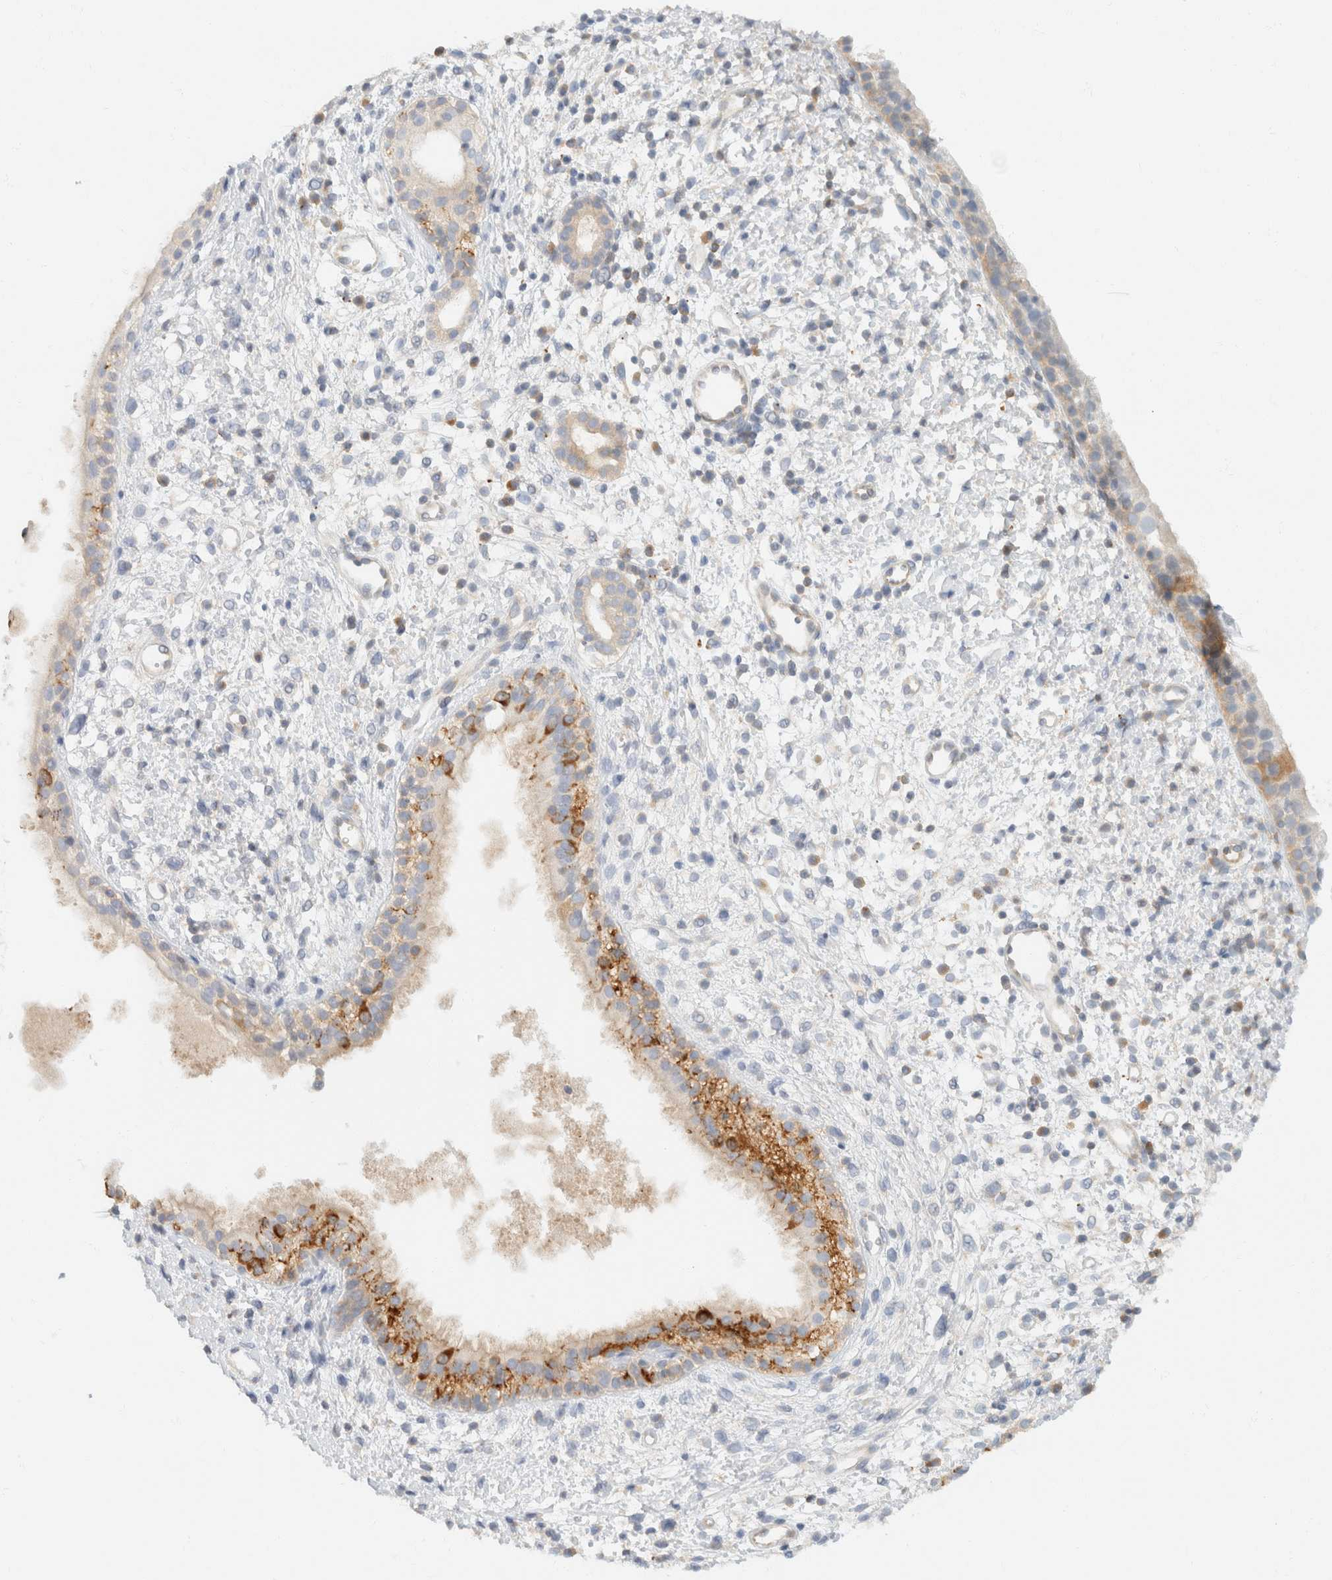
{"staining": {"intensity": "moderate", "quantity": "25%-75%", "location": "cytoplasmic/membranous"}, "tissue": "nasopharynx", "cell_type": "Respiratory epithelial cells", "image_type": "normal", "snomed": [{"axis": "morphology", "description": "Normal tissue, NOS"}, {"axis": "topography", "description": "Nasopharynx"}], "caption": "The photomicrograph shows staining of benign nasopharynx, revealing moderate cytoplasmic/membranous protein expression (brown color) within respiratory epithelial cells.", "gene": "SH3GLB2", "patient": {"sex": "male", "age": 22}}